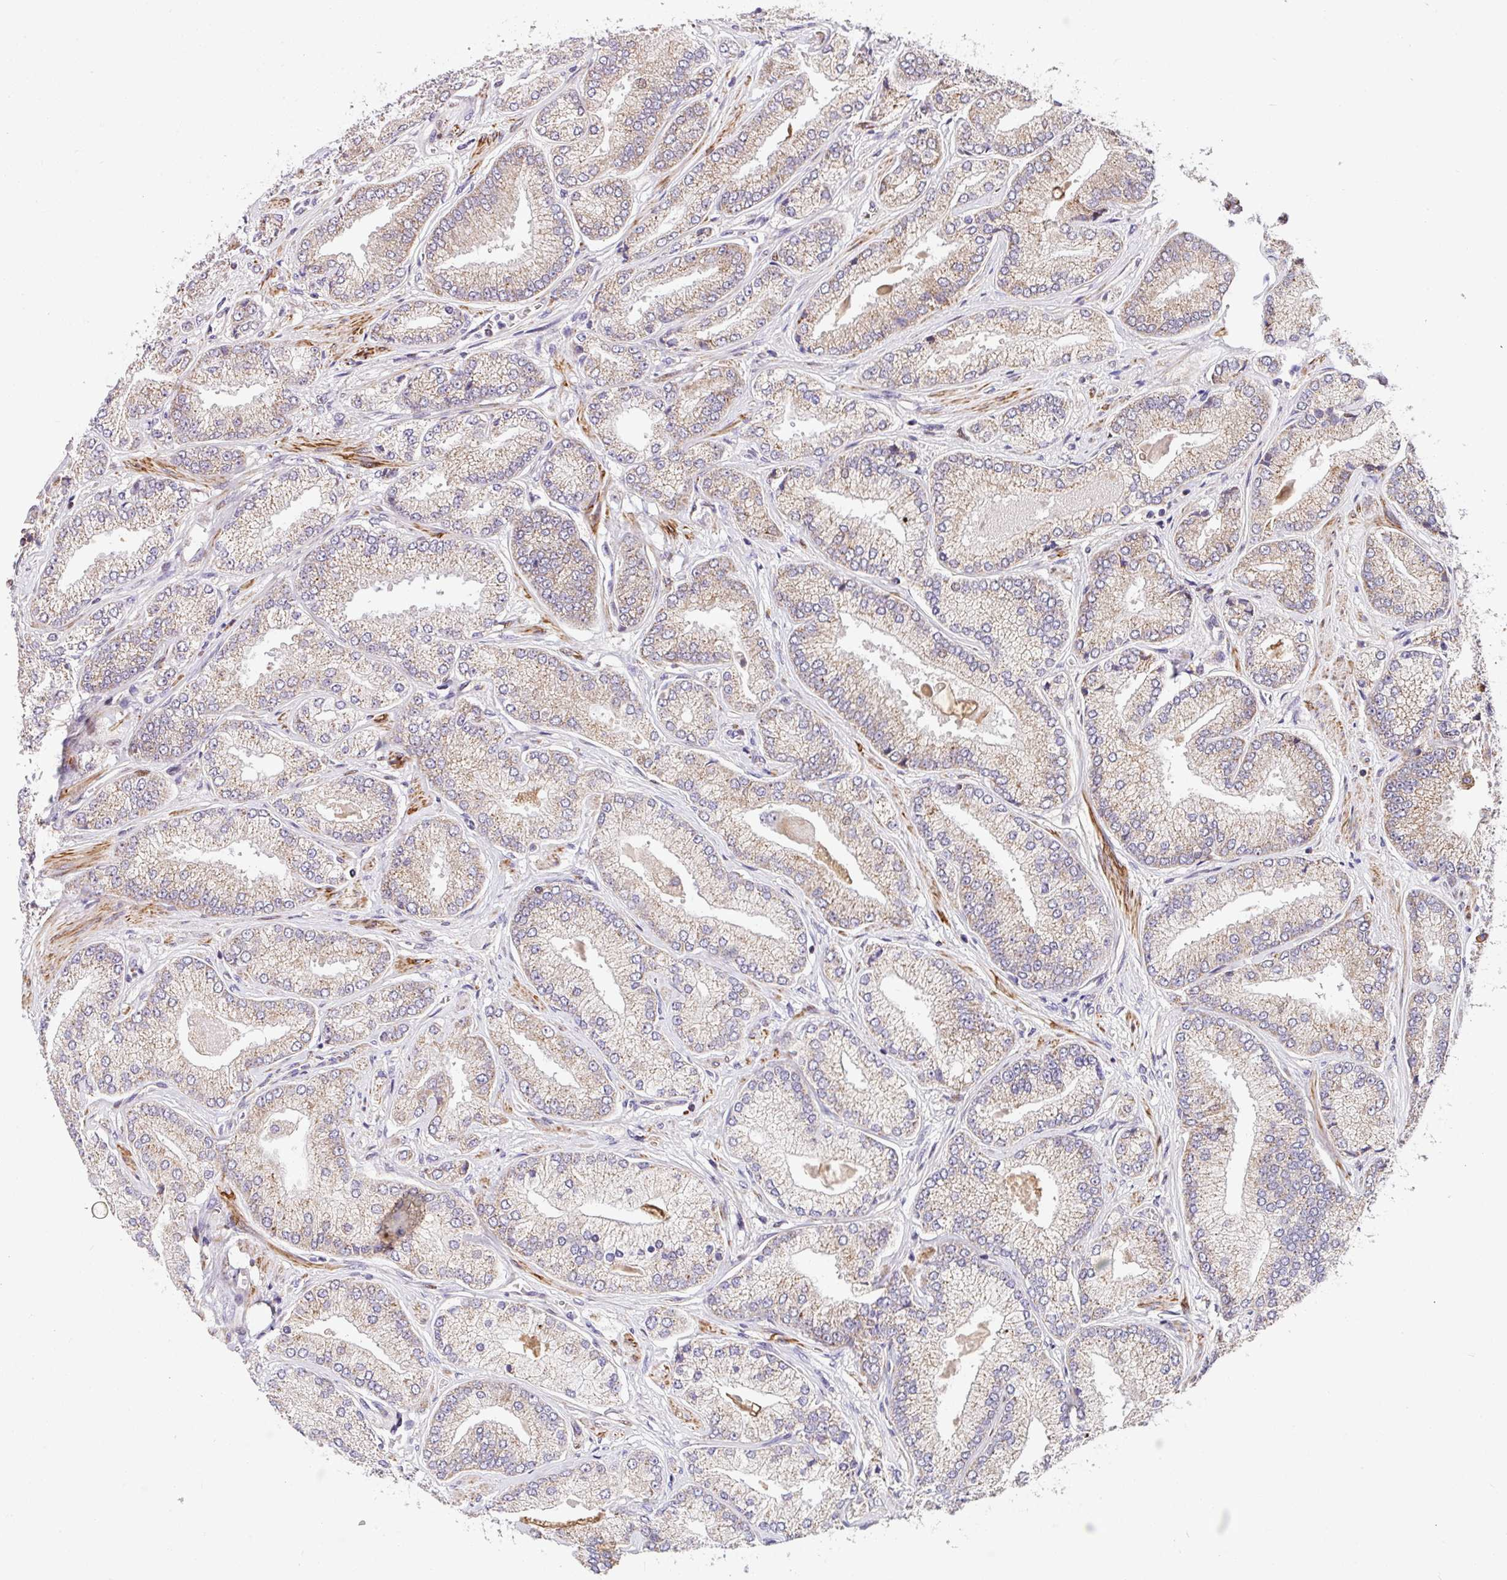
{"staining": {"intensity": "moderate", "quantity": "<25%", "location": "cytoplasmic/membranous"}, "tissue": "prostate cancer", "cell_type": "Tumor cells", "image_type": "cancer", "snomed": [{"axis": "morphology", "description": "Adenocarcinoma, High grade"}, {"axis": "topography", "description": "Prostate"}], "caption": "Prostate high-grade adenocarcinoma stained for a protein (brown) reveals moderate cytoplasmic/membranous positive staining in about <25% of tumor cells.", "gene": "SARS2", "patient": {"sex": "male", "age": 68}}